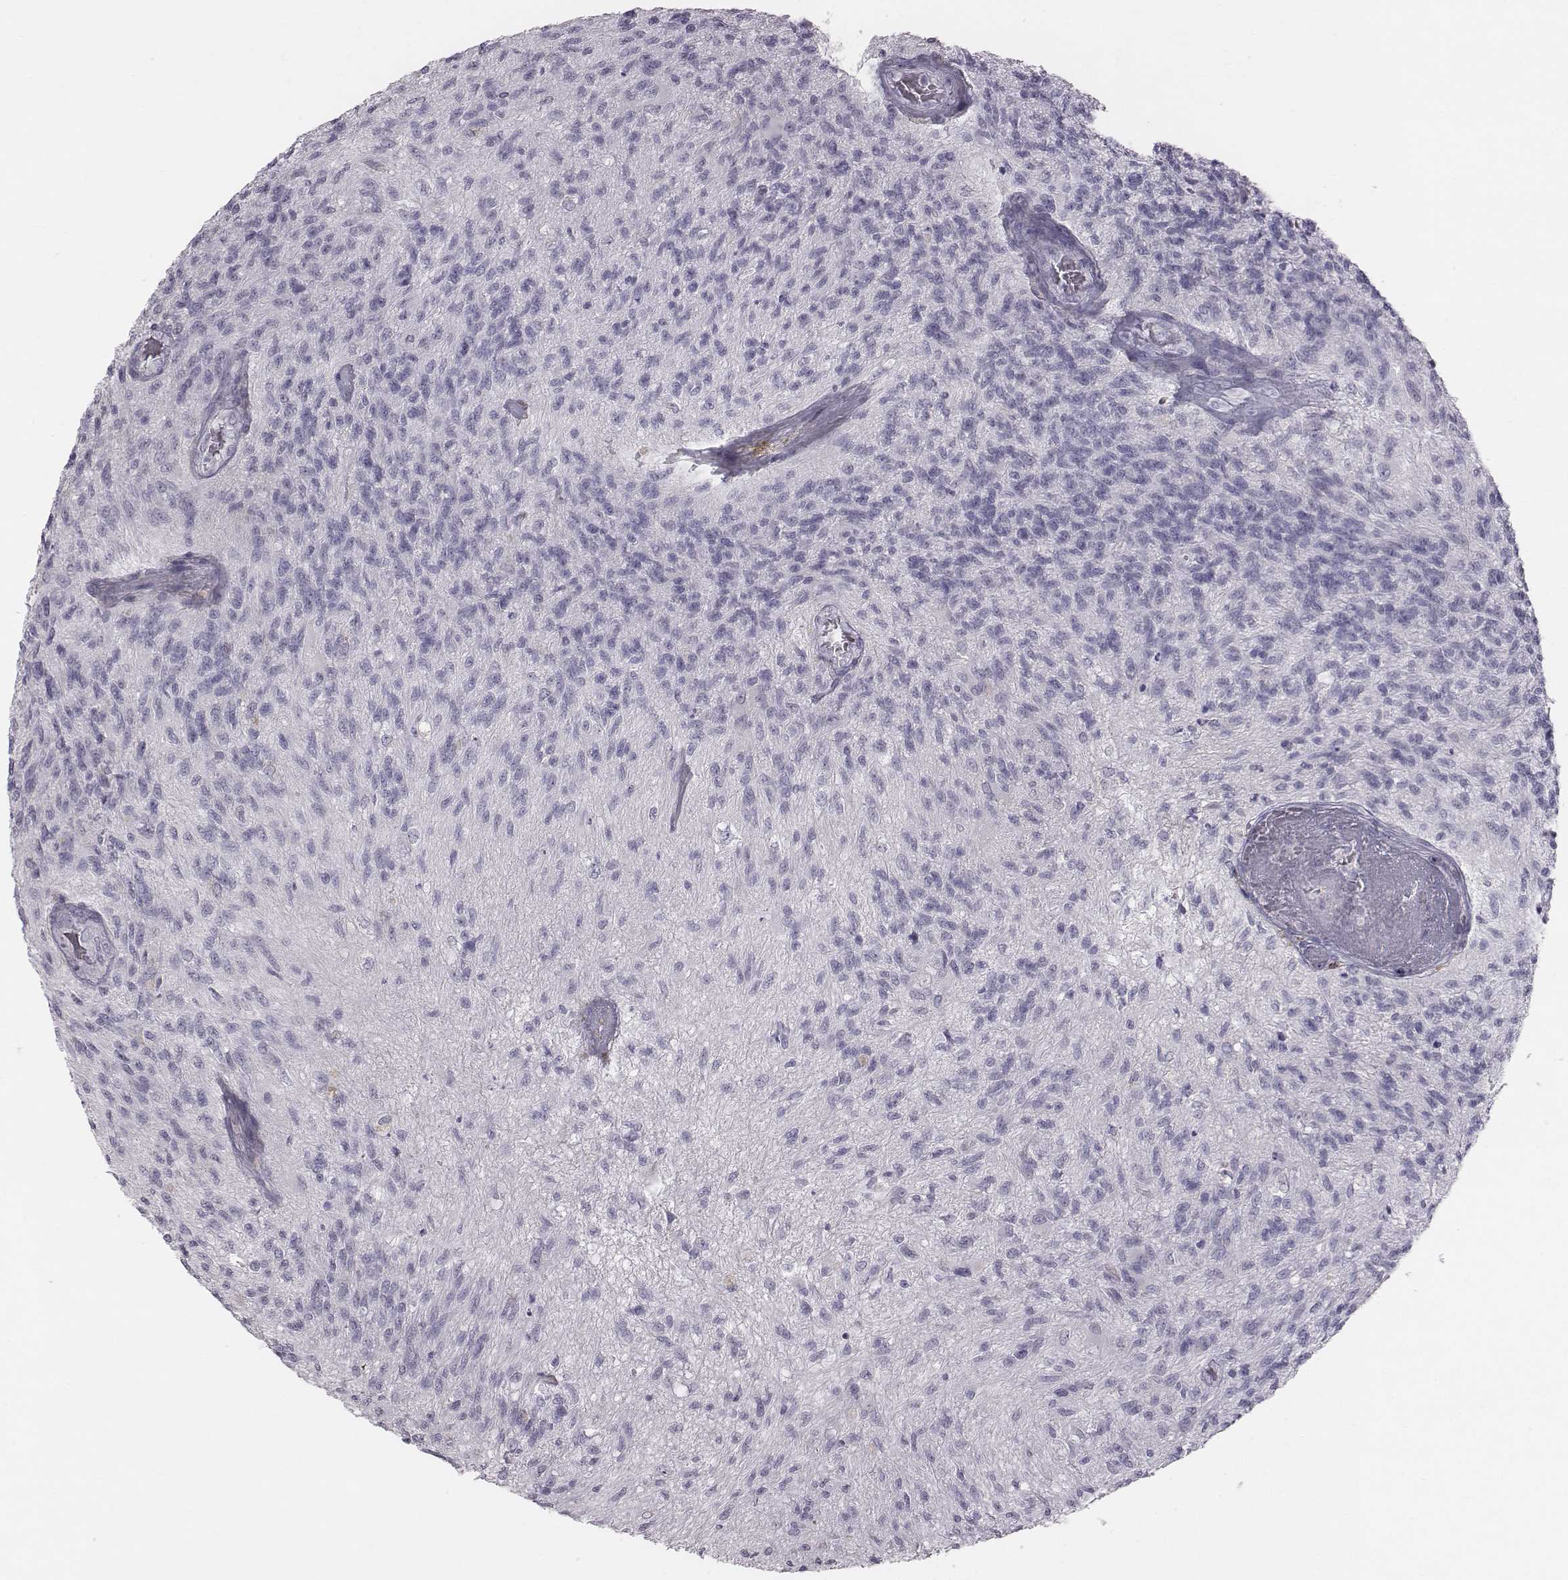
{"staining": {"intensity": "negative", "quantity": "none", "location": "none"}, "tissue": "glioma", "cell_type": "Tumor cells", "image_type": "cancer", "snomed": [{"axis": "morphology", "description": "Glioma, malignant, High grade"}, {"axis": "topography", "description": "Brain"}], "caption": "Protein analysis of high-grade glioma (malignant) displays no significant positivity in tumor cells.", "gene": "C6orf58", "patient": {"sex": "male", "age": 56}}